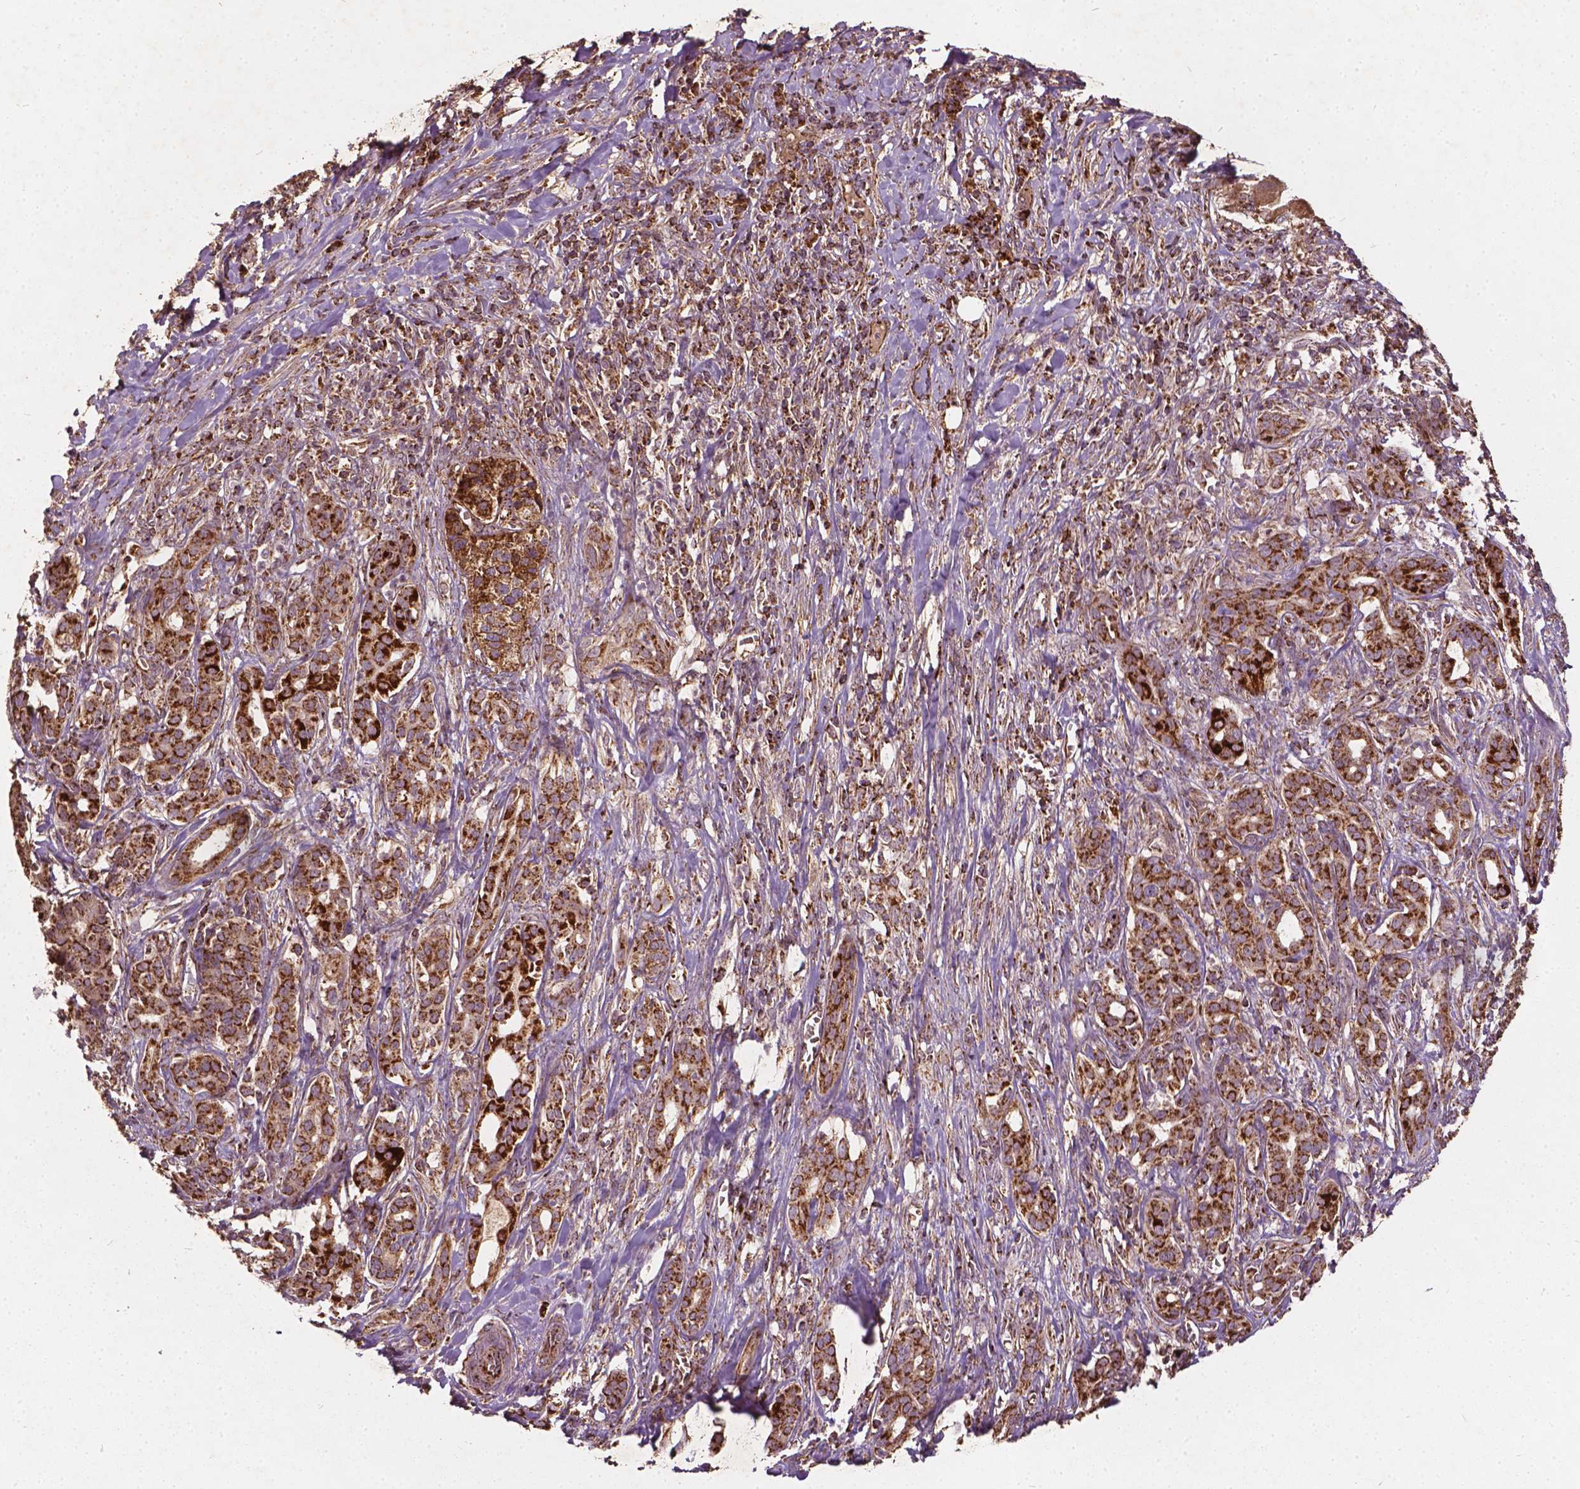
{"staining": {"intensity": "strong", "quantity": ">75%", "location": "cytoplasmic/membranous"}, "tissue": "pancreatic cancer", "cell_type": "Tumor cells", "image_type": "cancer", "snomed": [{"axis": "morphology", "description": "Adenocarcinoma, NOS"}, {"axis": "topography", "description": "Pancreas"}], "caption": "This photomicrograph reveals adenocarcinoma (pancreatic) stained with immunohistochemistry to label a protein in brown. The cytoplasmic/membranous of tumor cells show strong positivity for the protein. Nuclei are counter-stained blue.", "gene": "UBXN2A", "patient": {"sex": "male", "age": 61}}